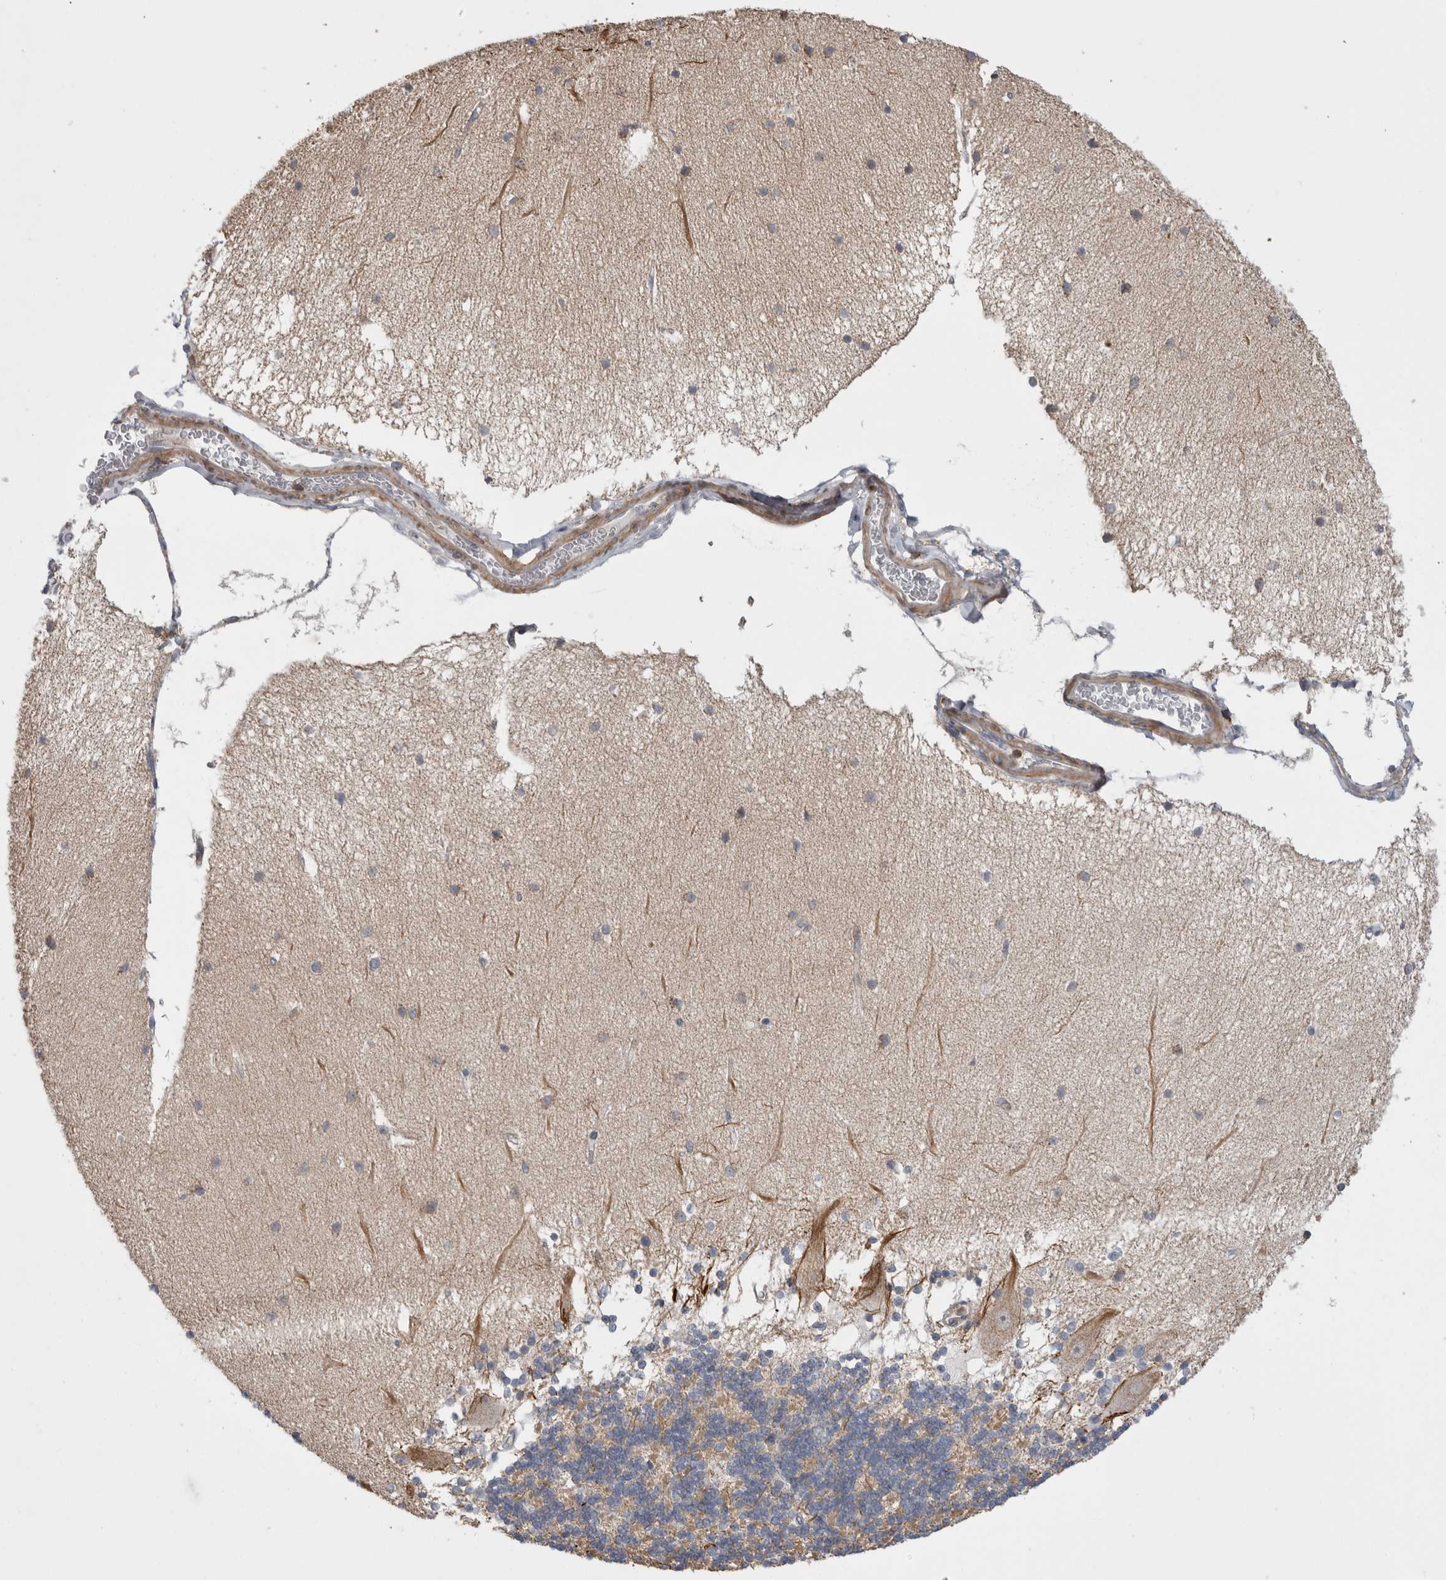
{"staining": {"intensity": "moderate", "quantity": "<25%", "location": "cytoplasmic/membranous"}, "tissue": "cerebellum", "cell_type": "Cells in granular layer", "image_type": "normal", "snomed": [{"axis": "morphology", "description": "Normal tissue, NOS"}, {"axis": "topography", "description": "Cerebellum"}], "caption": "The immunohistochemical stain shows moderate cytoplasmic/membranous staining in cells in granular layer of benign cerebellum.", "gene": "DARS2", "patient": {"sex": "female", "age": 54}}